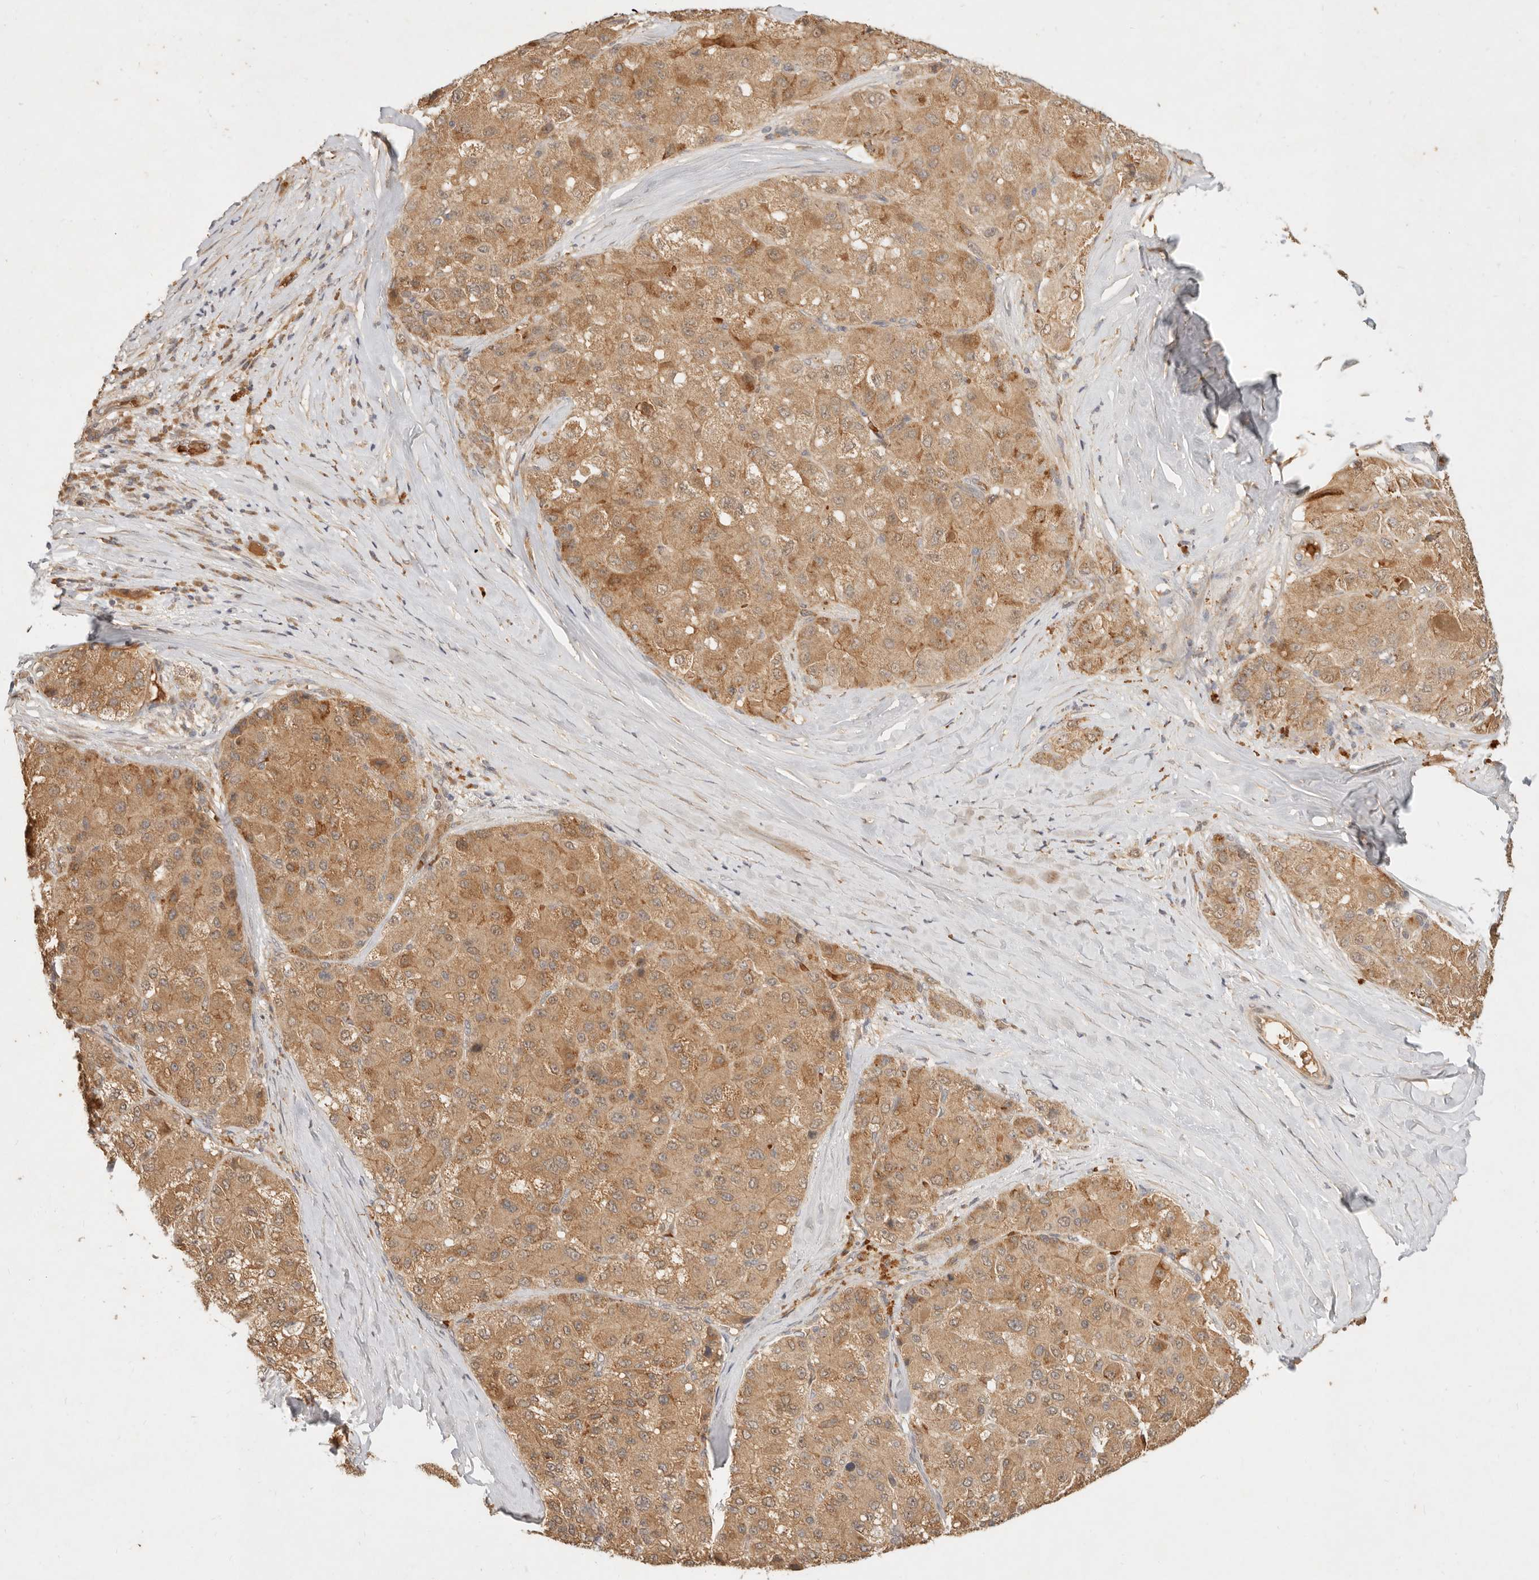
{"staining": {"intensity": "moderate", "quantity": ">75%", "location": "cytoplasmic/membranous"}, "tissue": "liver cancer", "cell_type": "Tumor cells", "image_type": "cancer", "snomed": [{"axis": "morphology", "description": "Carcinoma, Hepatocellular, NOS"}, {"axis": "topography", "description": "Liver"}], "caption": "Immunohistochemical staining of liver hepatocellular carcinoma reveals medium levels of moderate cytoplasmic/membranous protein positivity in approximately >75% of tumor cells.", "gene": "FREM2", "patient": {"sex": "male", "age": 80}}